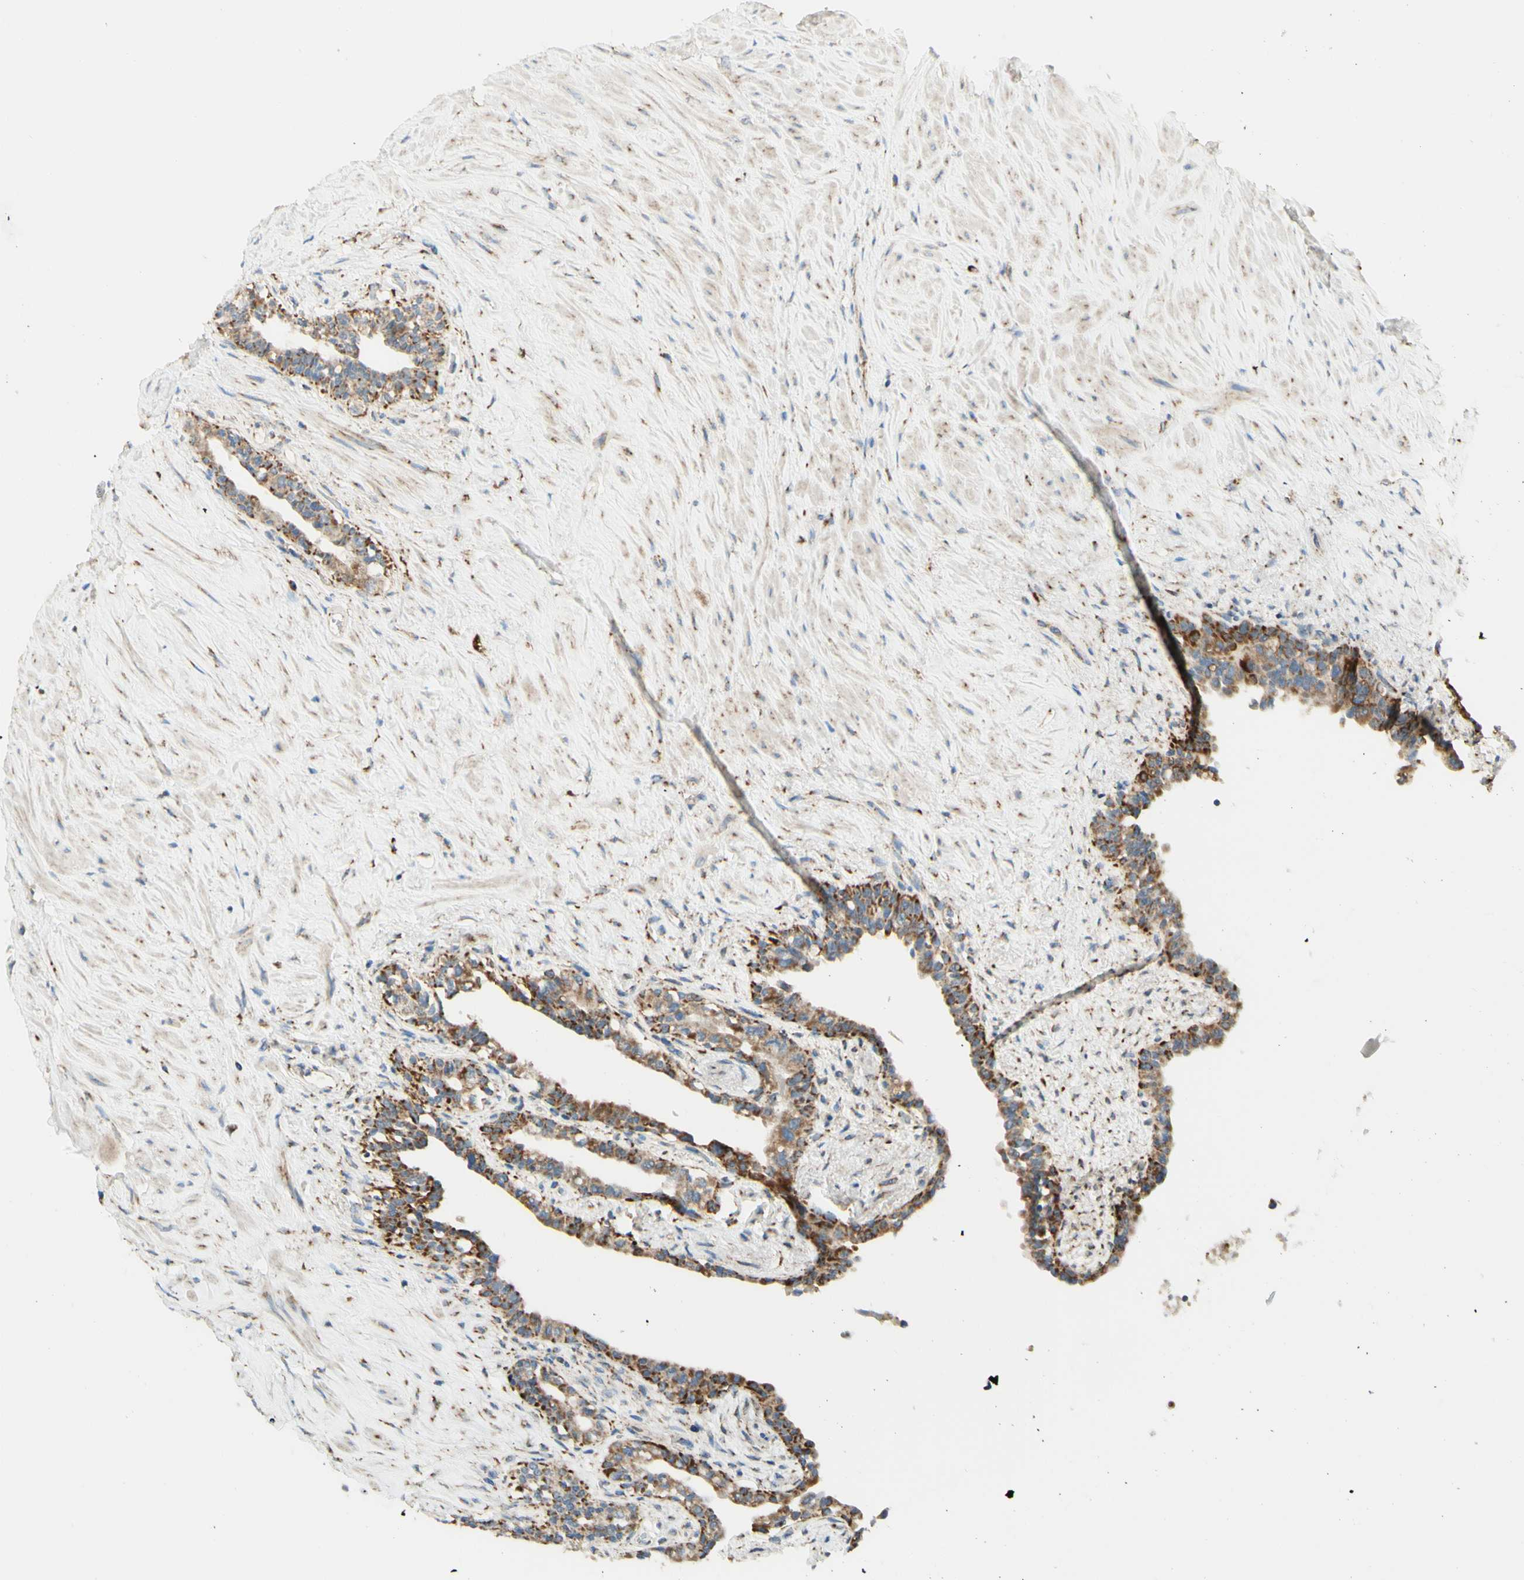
{"staining": {"intensity": "moderate", "quantity": ">75%", "location": "cytoplasmic/membranous"}, "tissue": "seminal vesicle", "cell_type": "Glandular cells", "image_type": "normal", "snomed": [{"axis": "morphology", "description": "Normal tissue, NOS"}, {"axis": "topography", "description": "Seminal veicle"}], "caption": "The photomicrograph shows a brown stain indicating the presence of a protein in the cytoplasmic/membranous of glandular cells in seminal vesicle. The protein is stained brown, and the nuclei are stained in blue (DAB (3,3'-diaminobenzidine) IHC with brightfield microscopy, high magnification).", "gene": "ARMC10", "patient": {"sex": "male", "age": 63}}